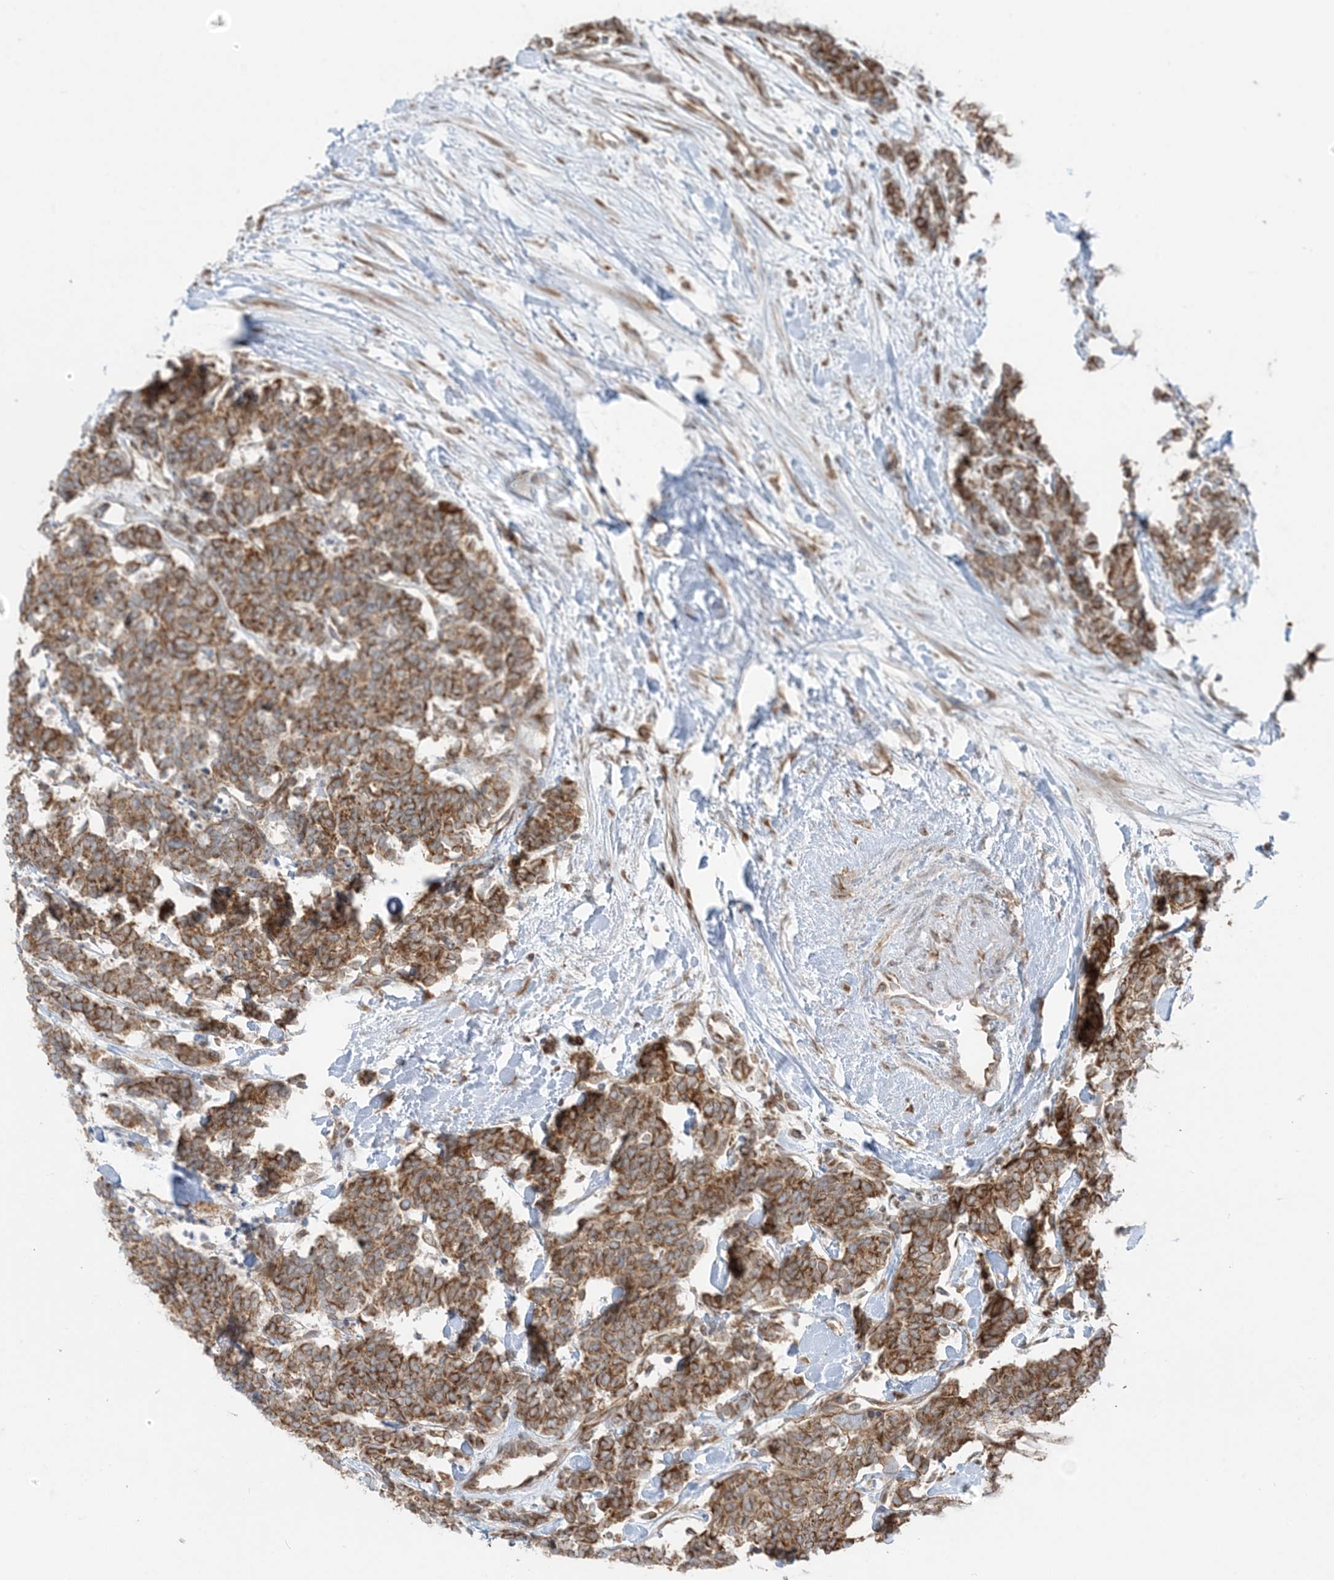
{"staining": {"intensity": "moderate", "quantity": ">75%", "location": "cytoplasmic/membranous"}, "tissue": "carcinoid", "cell_type": "Tumor cells", "image_type": "cancer", "snomed": [{"axis": "morphology", "description": "Carcinoma, NOS"}, {"axis": "morphology", "description": "Carcinoid, malignant, NOS"}, {"axis": "topography", "description": "Urinary bladder"}], "caption": "Tumor cells reveal medium levels of moderate cytoplasmic/membranous expression in approximately >75% of cells in carcinoma.", "gene": "UBXN4", "patient": {"sex": "male", "age": 57}}